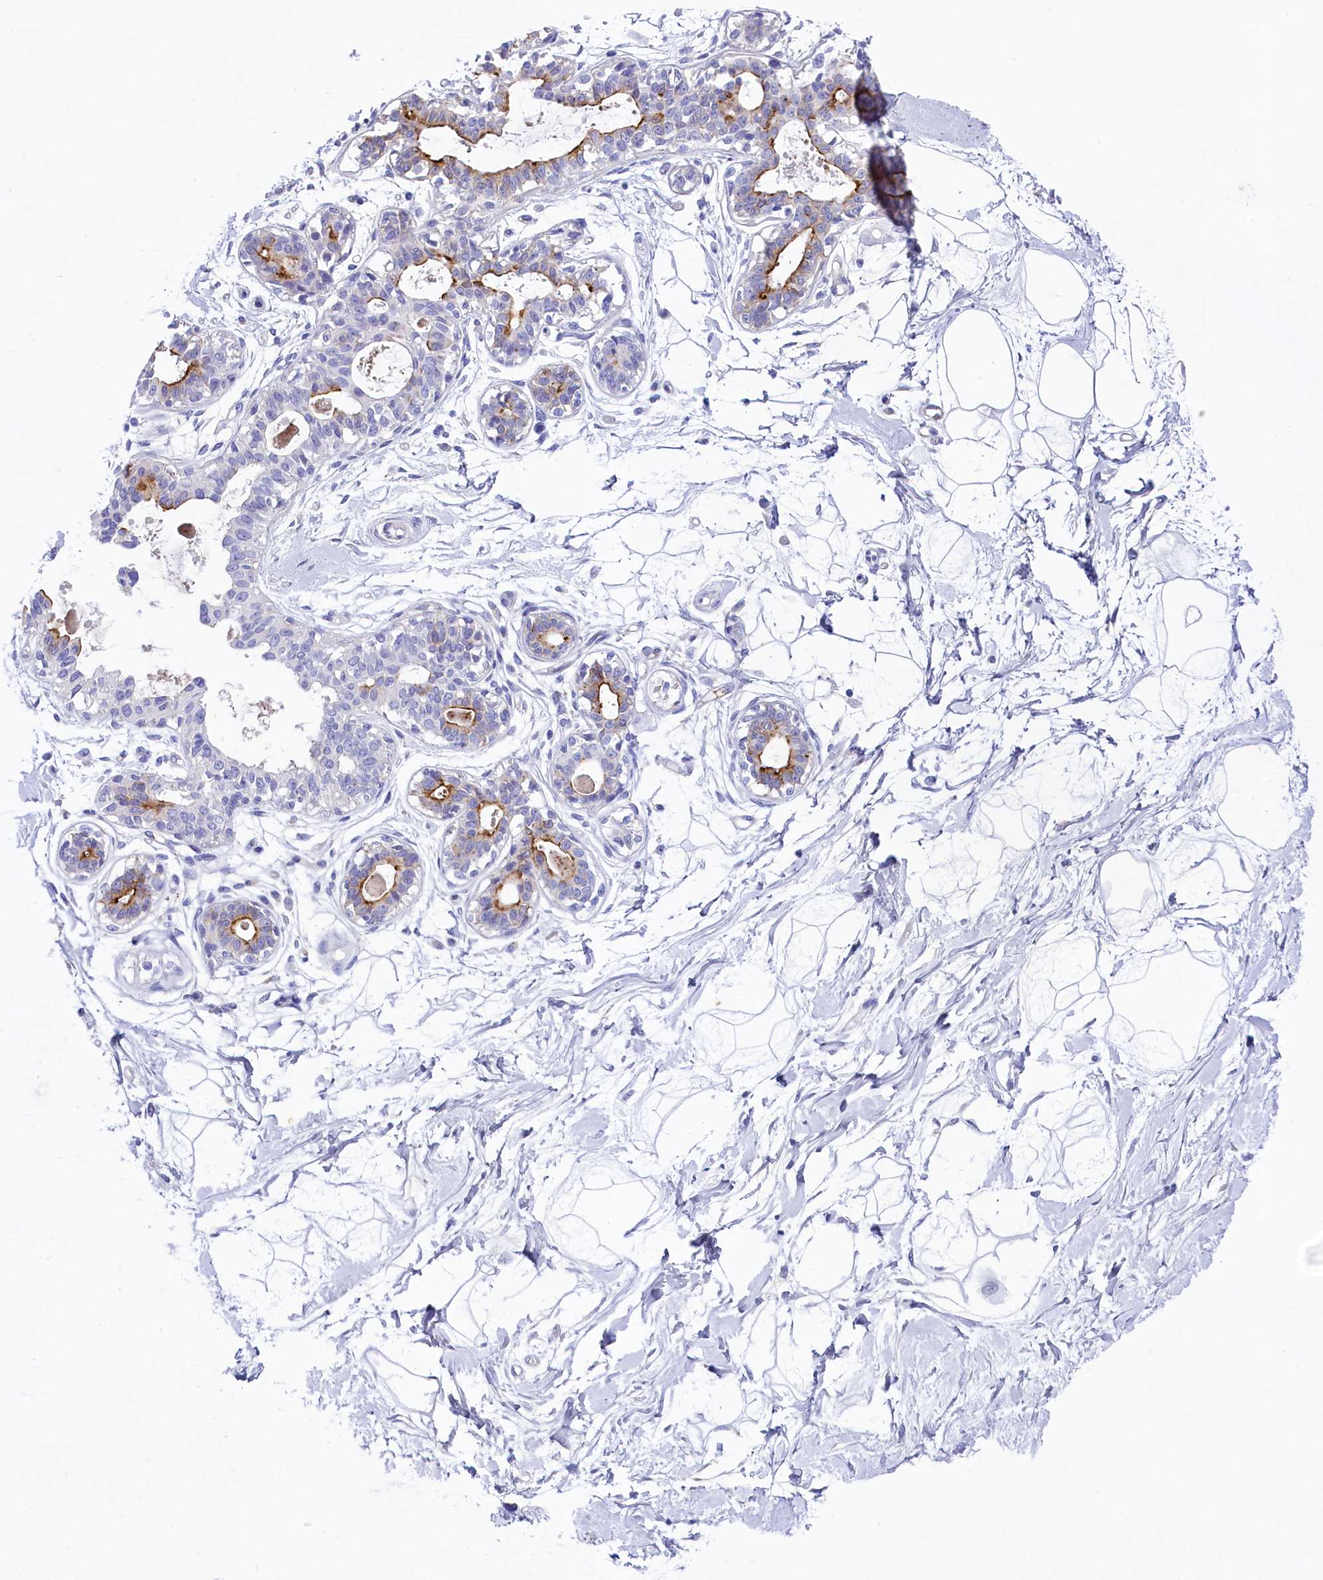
{"staining": {"intensity": "negative", "quantity": "none", "location": "none"}, "tissue": "breast", "cell_type": "Adipocytes", "image_type": "normal", "snomed": [{"axis": "morphology", "description": "Normal tissue, NOS"}, {"axis": "topography", "description": "Breast"}], "caption": "DAB (3,3'-diaminobenzidine) immunohistochemical staining of benign human breast shows no significant staining in adipocytes. The staining was performed using DAB to visualize the protein expression in brown, while the nuclei were stained in blue with hematoxylin (Magnification: 20x).", "gene": "INSC", "patient": {"sex": "female", "age": 45}}